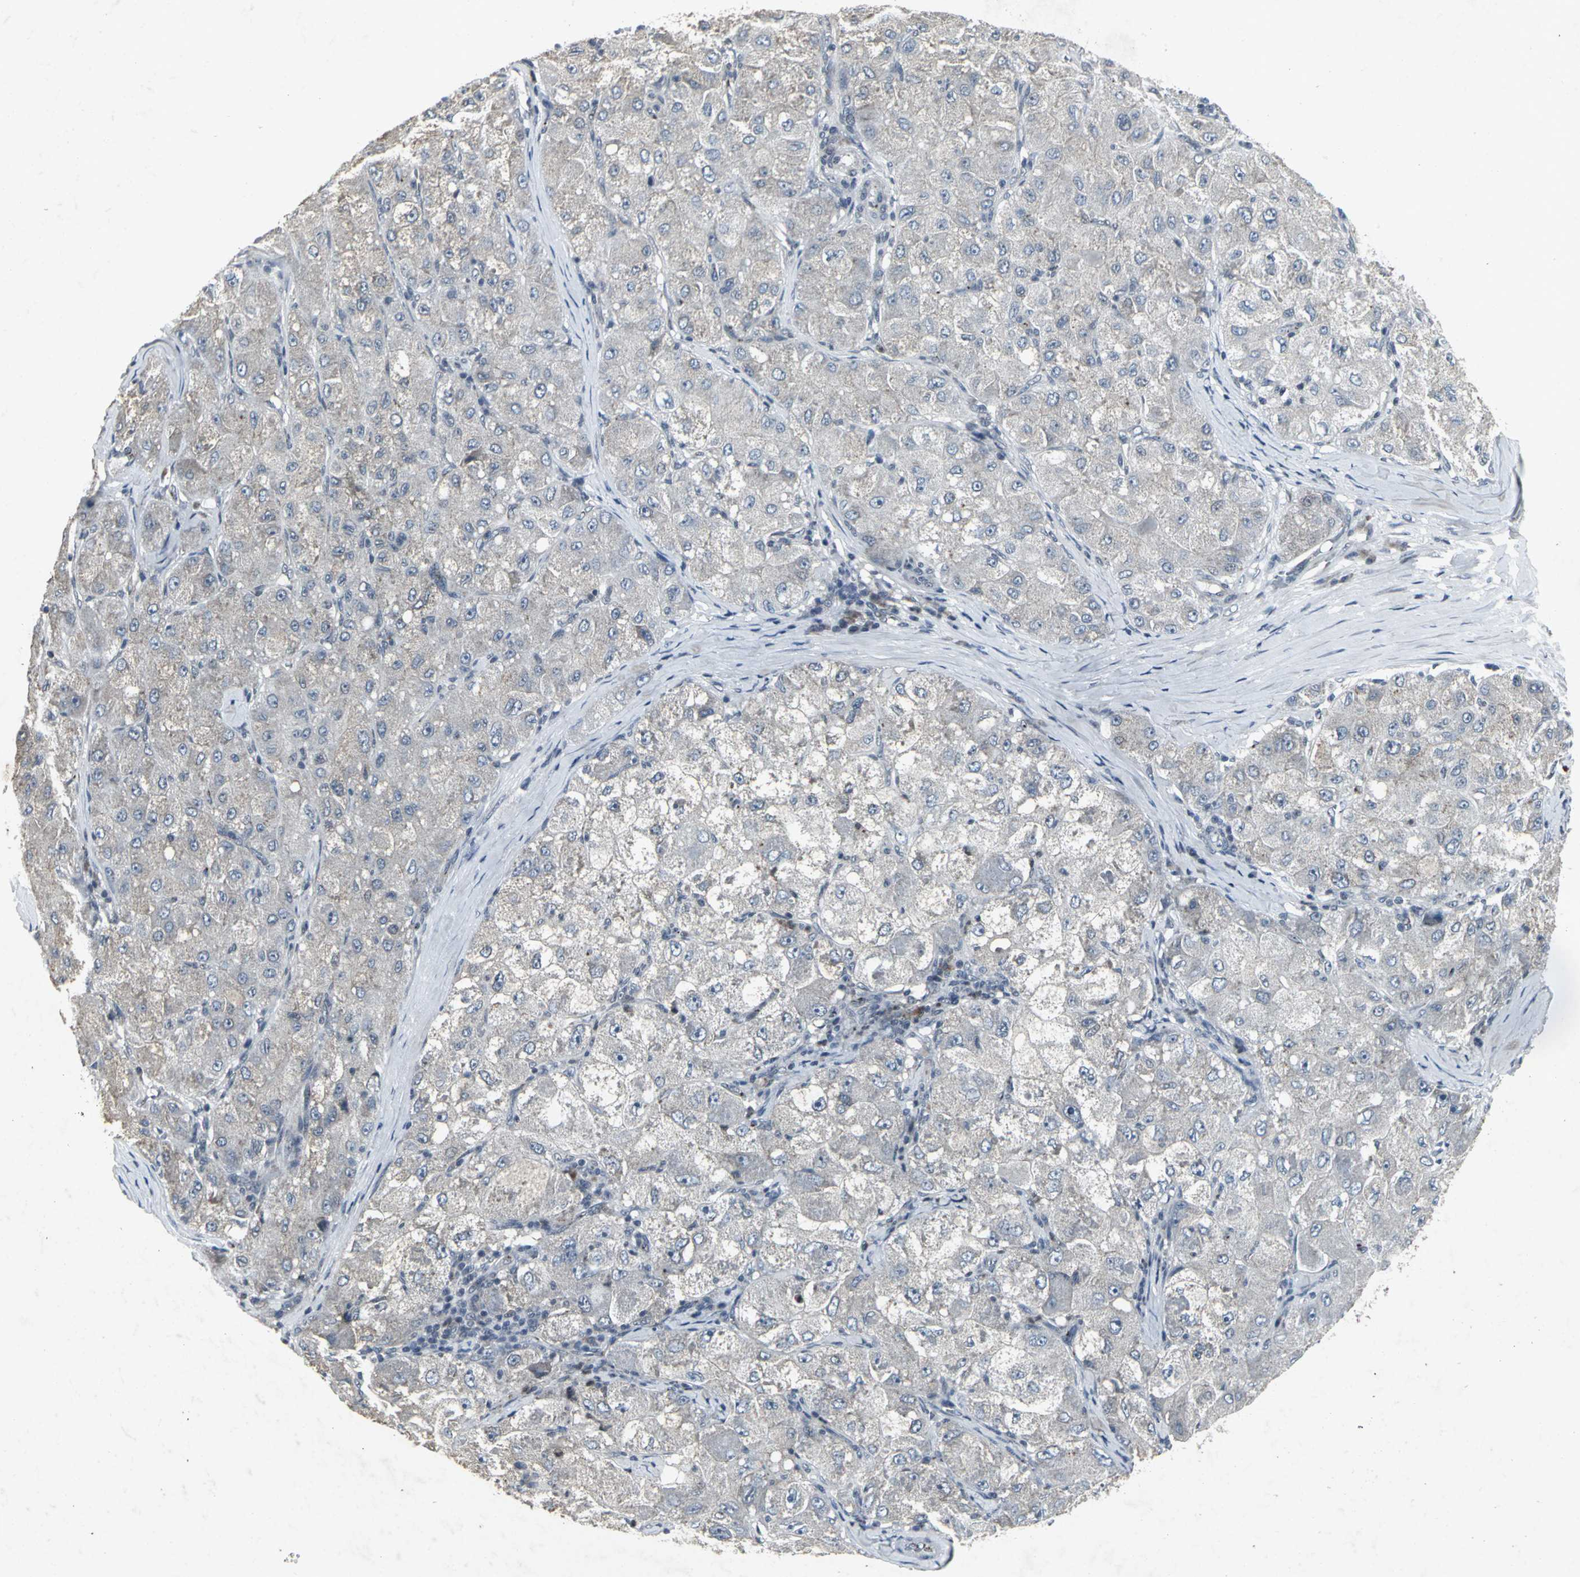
{"staining": {"intensity": "negative", "quantity": "none", "location": "none"}, "tissue": "liver cancer", "cell_type": "Tumor cells", "image_type": "cancer", "snomed": [{"axis": "morphology", "description": "Carcinoma, Hepatocellular, NOS"}, {"axis": "topography", "description": "Liver"}], "caption": "A histopathology image of human liver cancer is negative for staining in tumor cells.", "gene": "BMP4", "patient": {"sex": "male", "age": 80}}